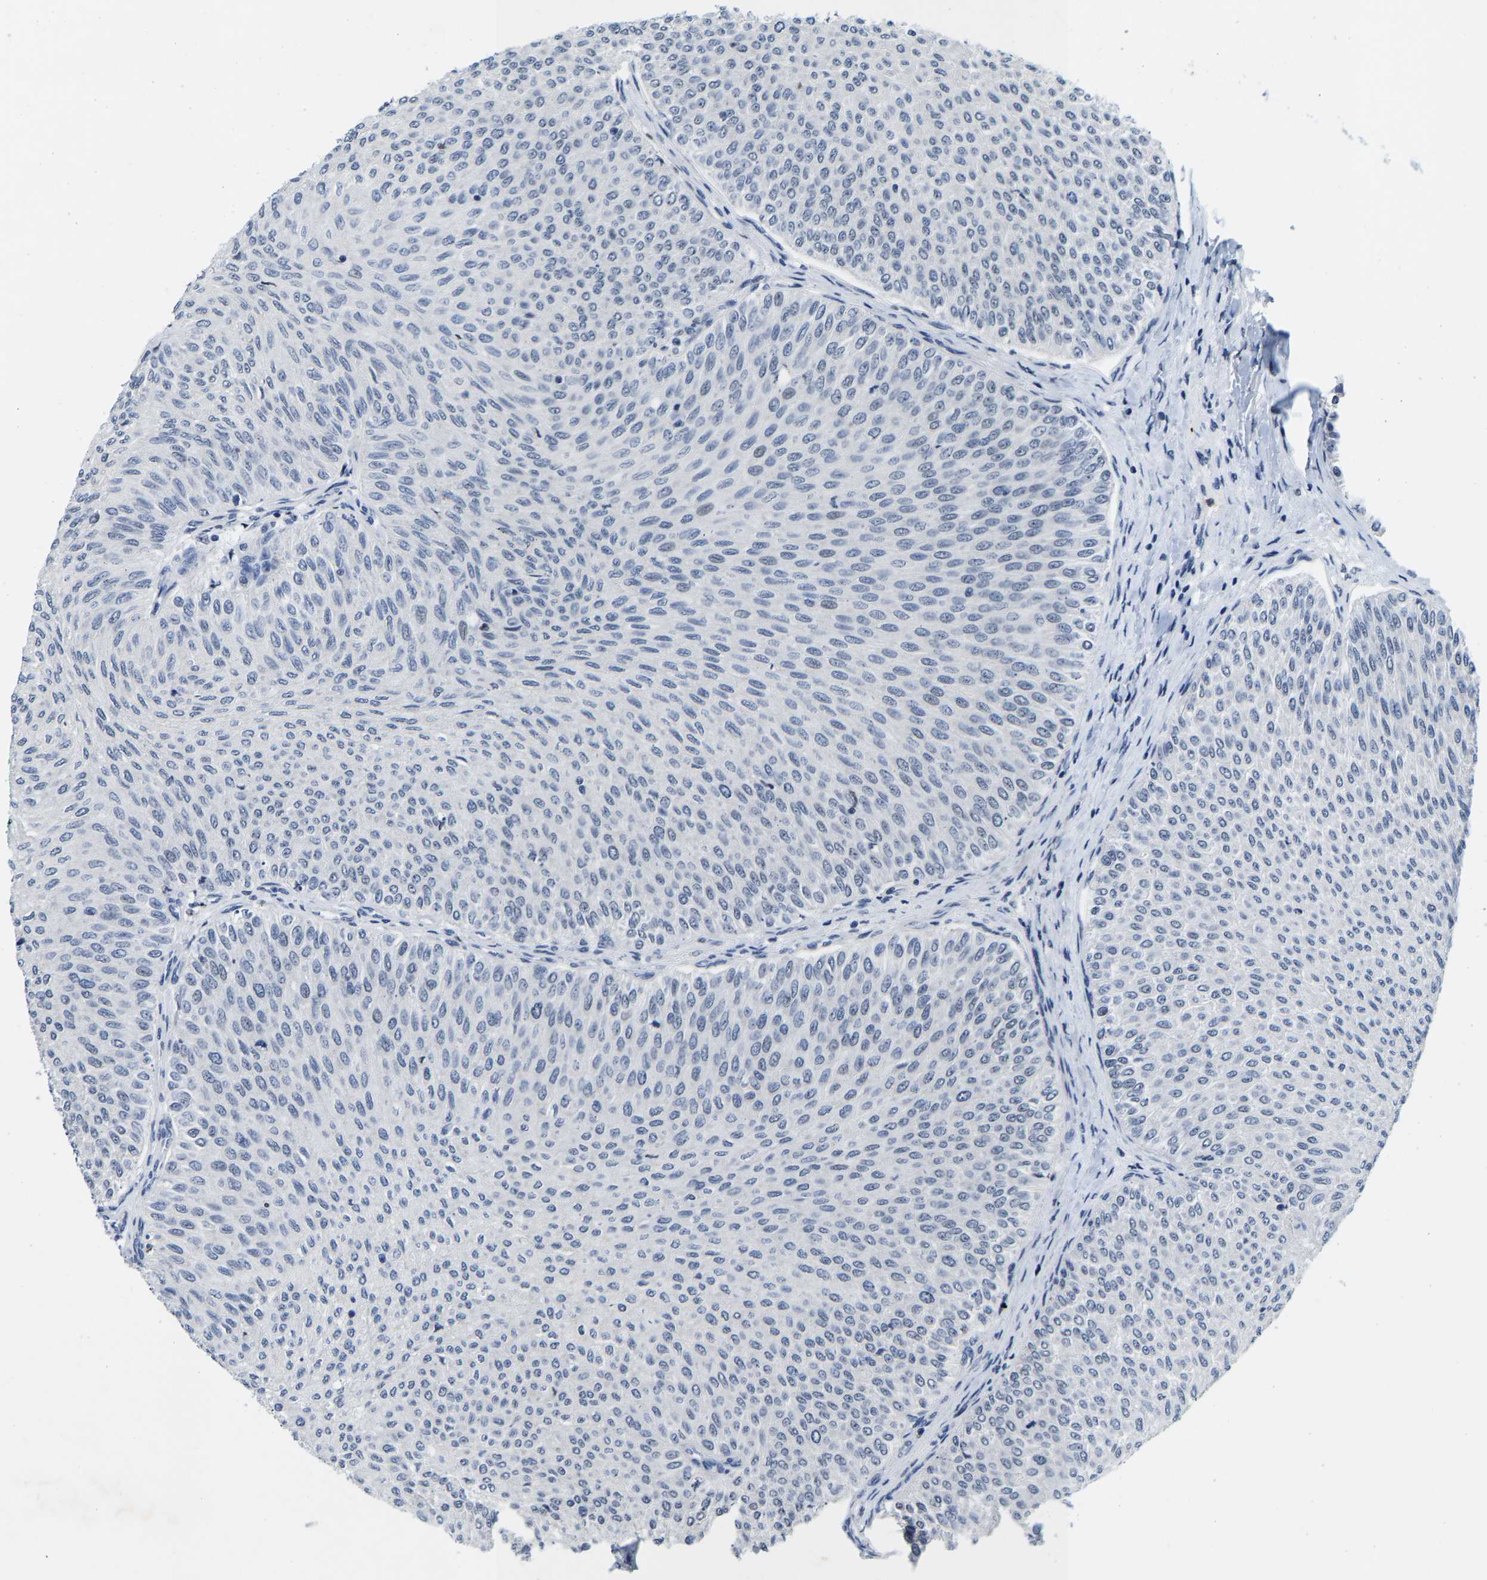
{"staining": {"intensity": "negative", "quantity": "none", "location": "none"}, "tissue": "urothelial cancer", "cell_type": "Tumor cells", "image_type": "cancer", "snomed": [{"axis": "morphology", "description": "Urothelial carcinoma, Low grade"}, {"axis": "topography", "description": "Urinary bladder"}], "caption": "High power microscopy micrograph of an immunohistochemistry (IHC) image of urothelial cancer, revealing no significant staining in tumor cells.", "gene": "SETD1B", "patient": {"sex": "male", "age": 78}}